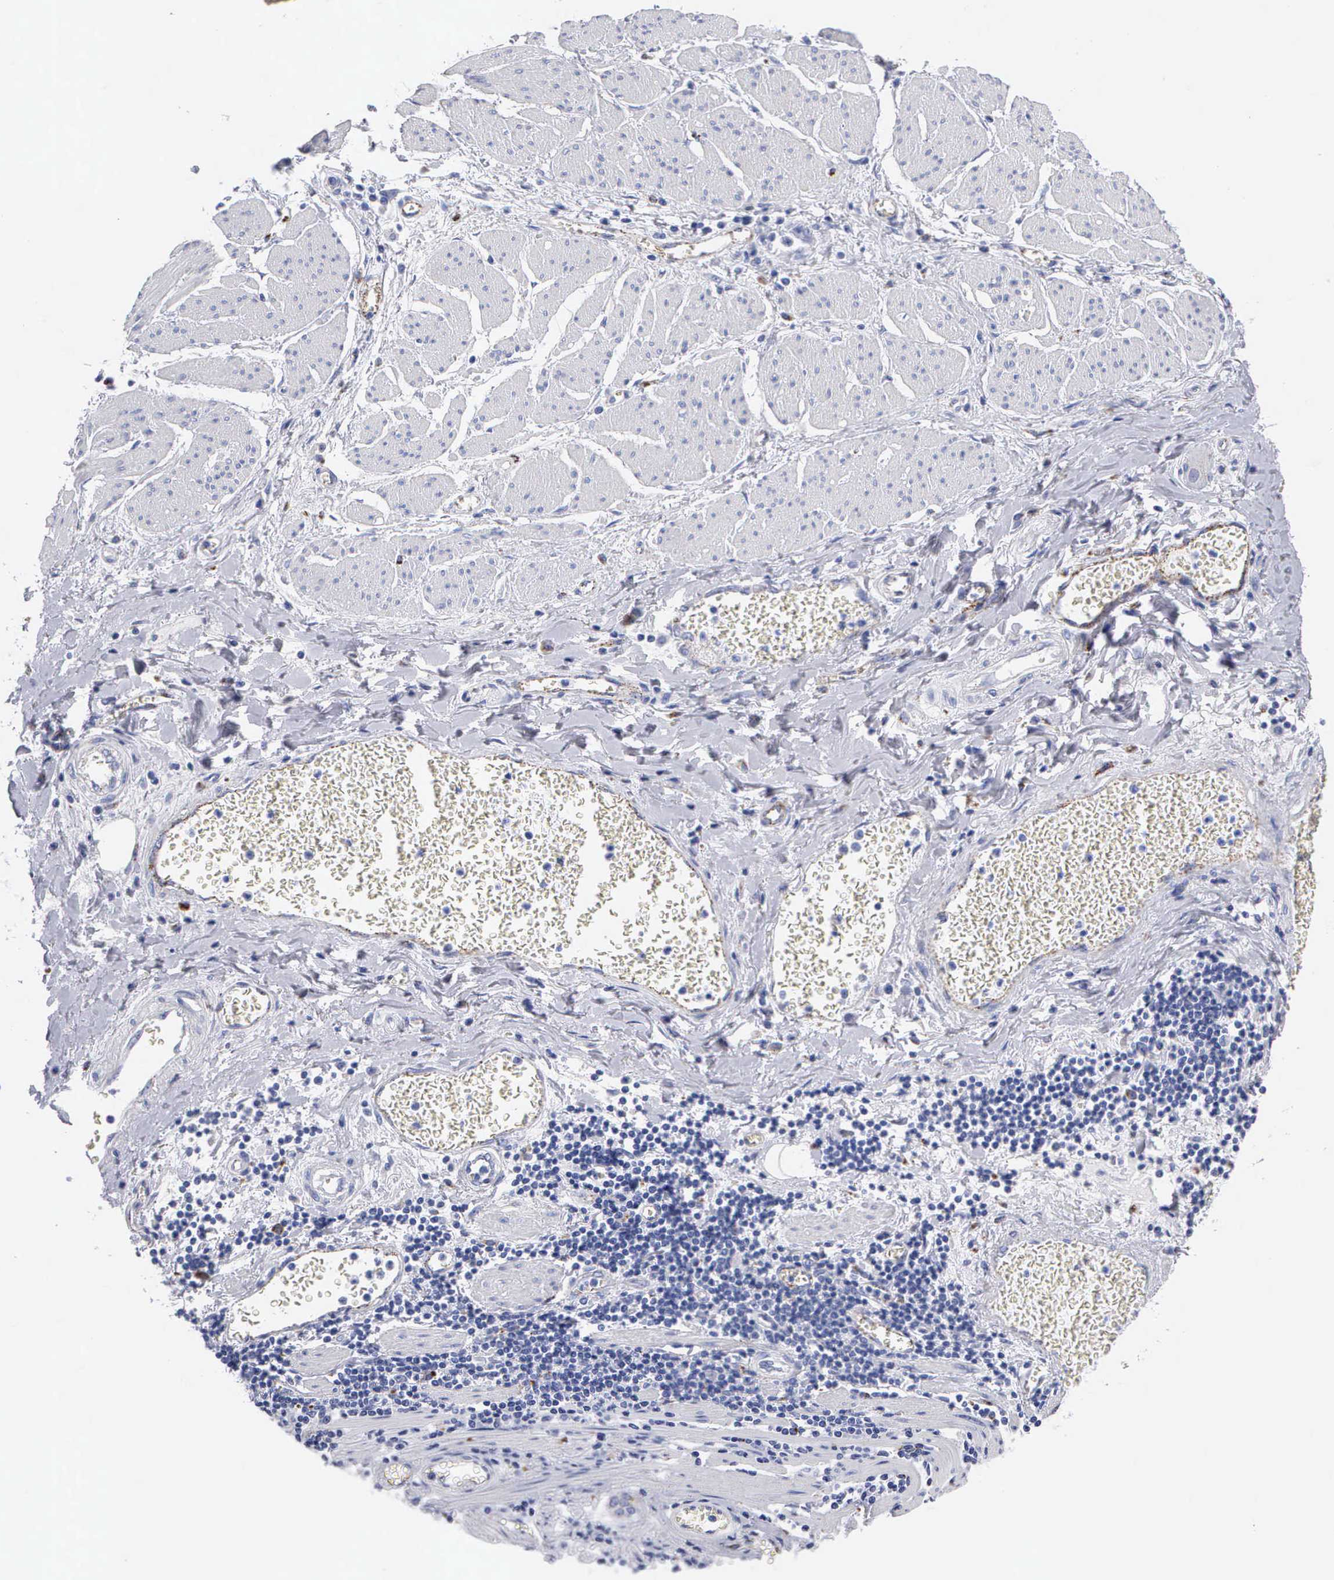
{"staining": {"intensity": "negative", "quantity": "none", "location": "none"}, "tissue": "stomach cancer", "cell_type": "Tumor cells", "image_type": "cancer", "snomed": [{"axis": "morphology", "description": "Adenocarcinoma, NOS"}, {"axis": "topography", "description": "Stomach"}], "caption": "Tumor cells are negative for brown protein staining in adenocarcinoma (stomach).", "gene": "CTSL", "patient": {"sex": "male", "age": 72}}